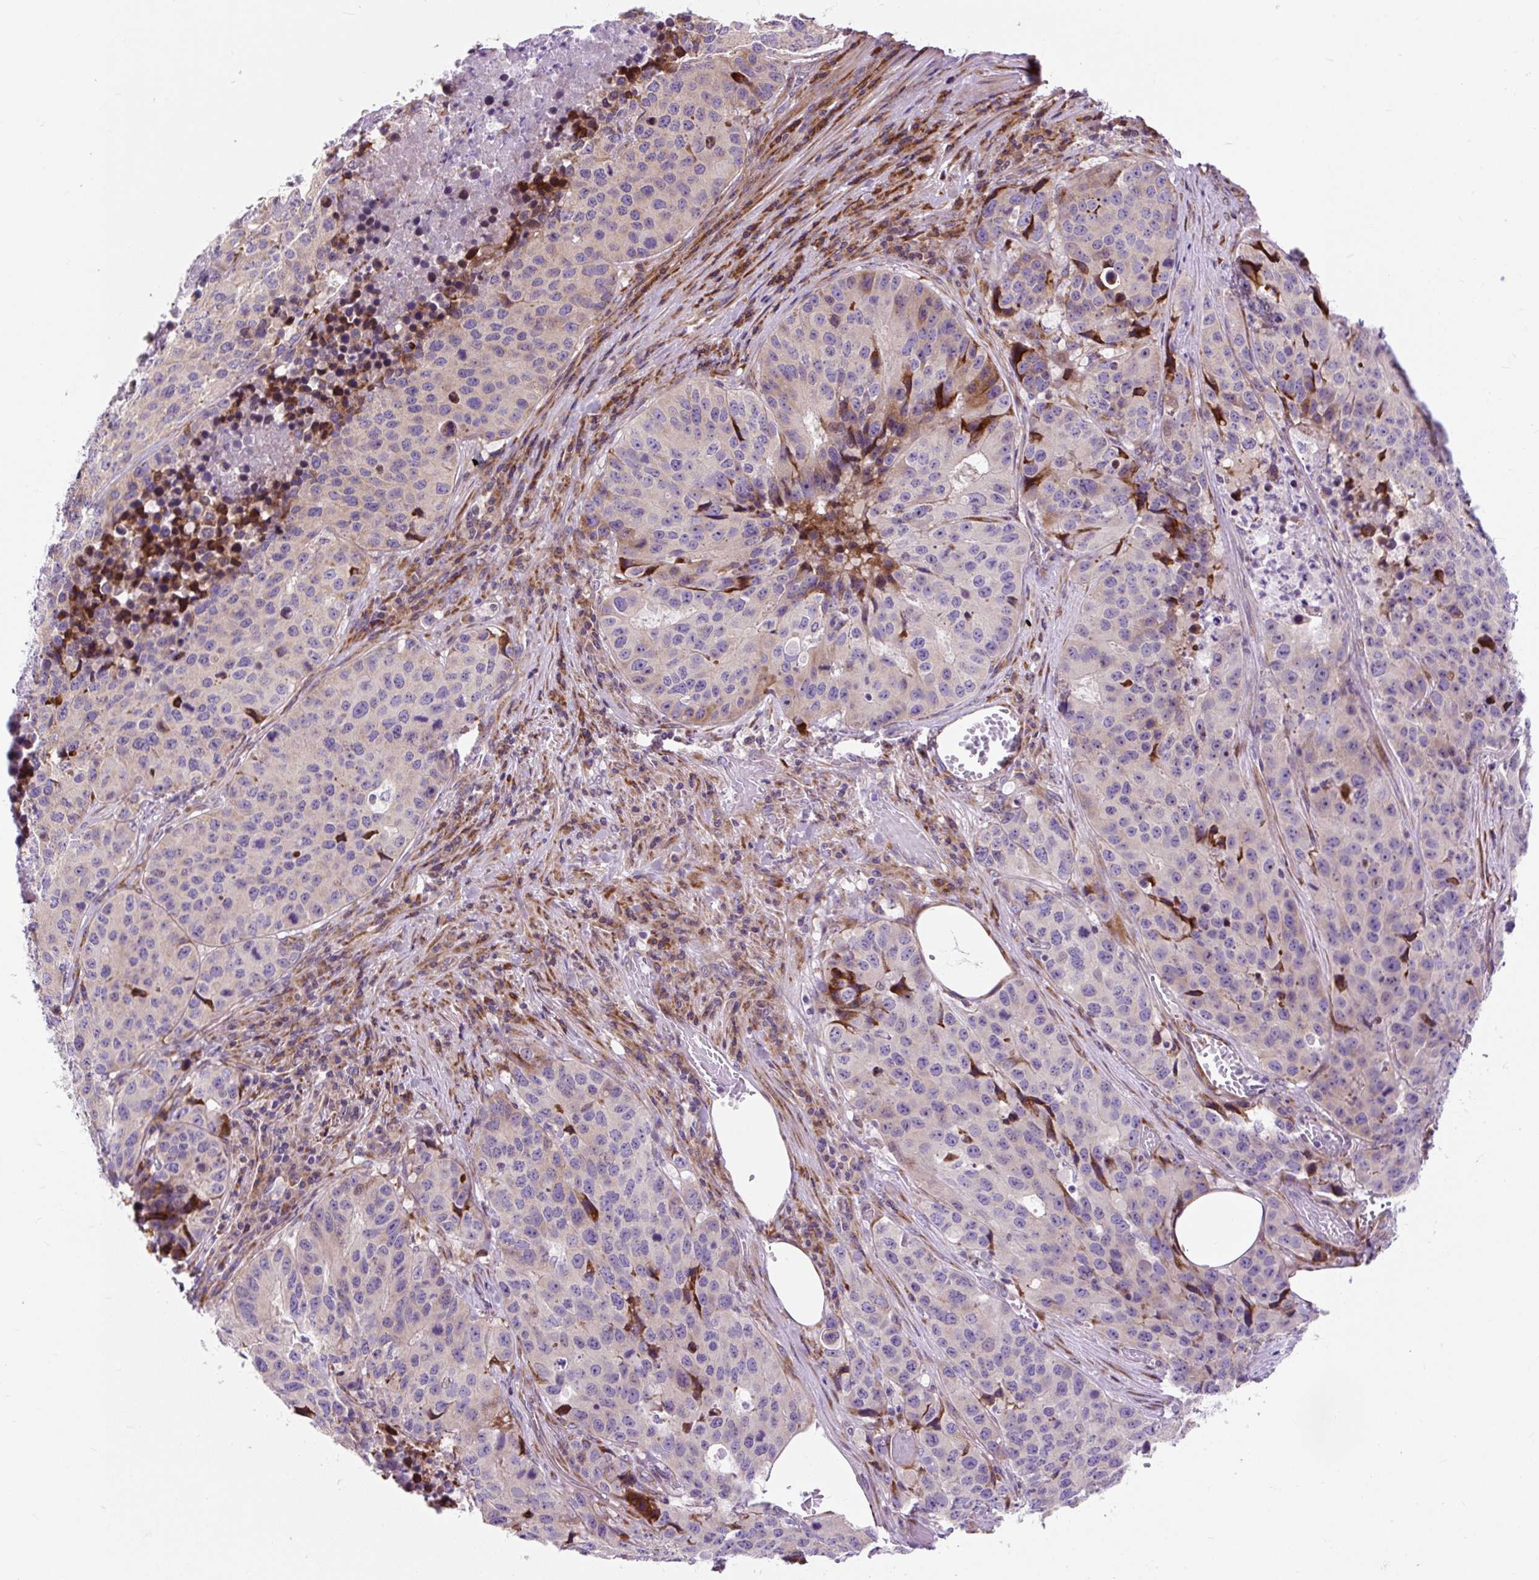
{"staining": {"intensity": "moderate", "quantity": "<25%", "location": "cytoplasmic/membranous"}, "tissue": "stomach cancer", "cell_type": "Tumor cells", "image_type": "cancer", "snomed": [{"axis": "morphology", "description": "Adenocarcinoma, NOS"}, {"axis": "topography", "description": "Stomach"}], "caption": "The image demonstrates staining of adenocarcinoma (stomach), revealing moderate cytoplasmic/membranous protein positivity (brown color) within tumor cells.", "gene": "CISD3", "patient": {"sex": "male", "age": 71}}